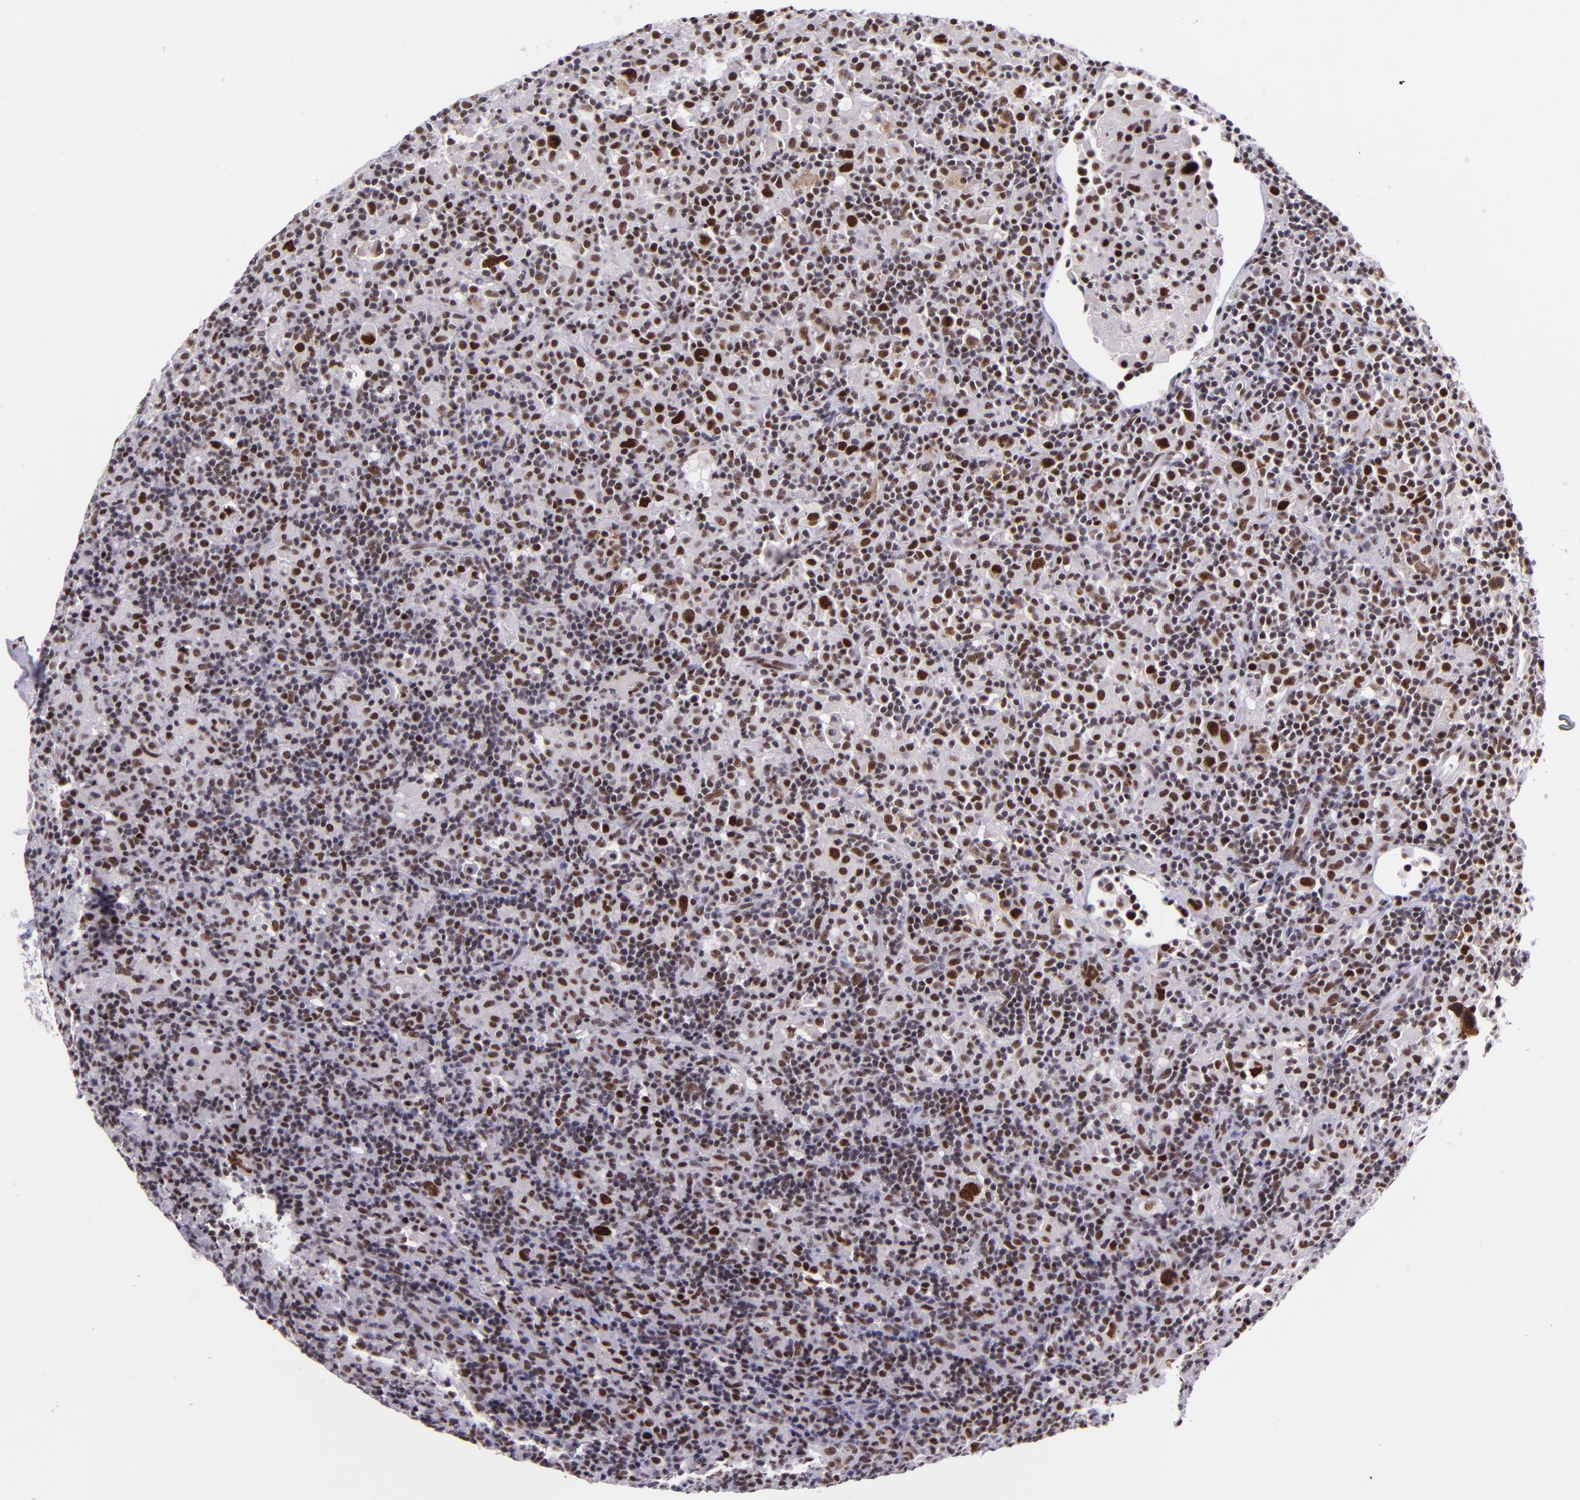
{"staining": {"intensity": "strong", "quantity": ">75%", "location": "nuclear"}, "tissue": "lymphoma", "cell_type": "Tumor cells", "image_type": "cancer", "snomed": [{"axis": "morphology", "description": "Hodgkin's disease, NOS"}, {"axis": "topography", "description": "Lymph node"}], "caption": "Immunohistochemistry of human Hodgkin's disease demonstrates high levels of strong nuclear staining in approximately >75% of tumor cells.", "gene": "GPKOW", "patient": {"sex": "male", "age": 46}}